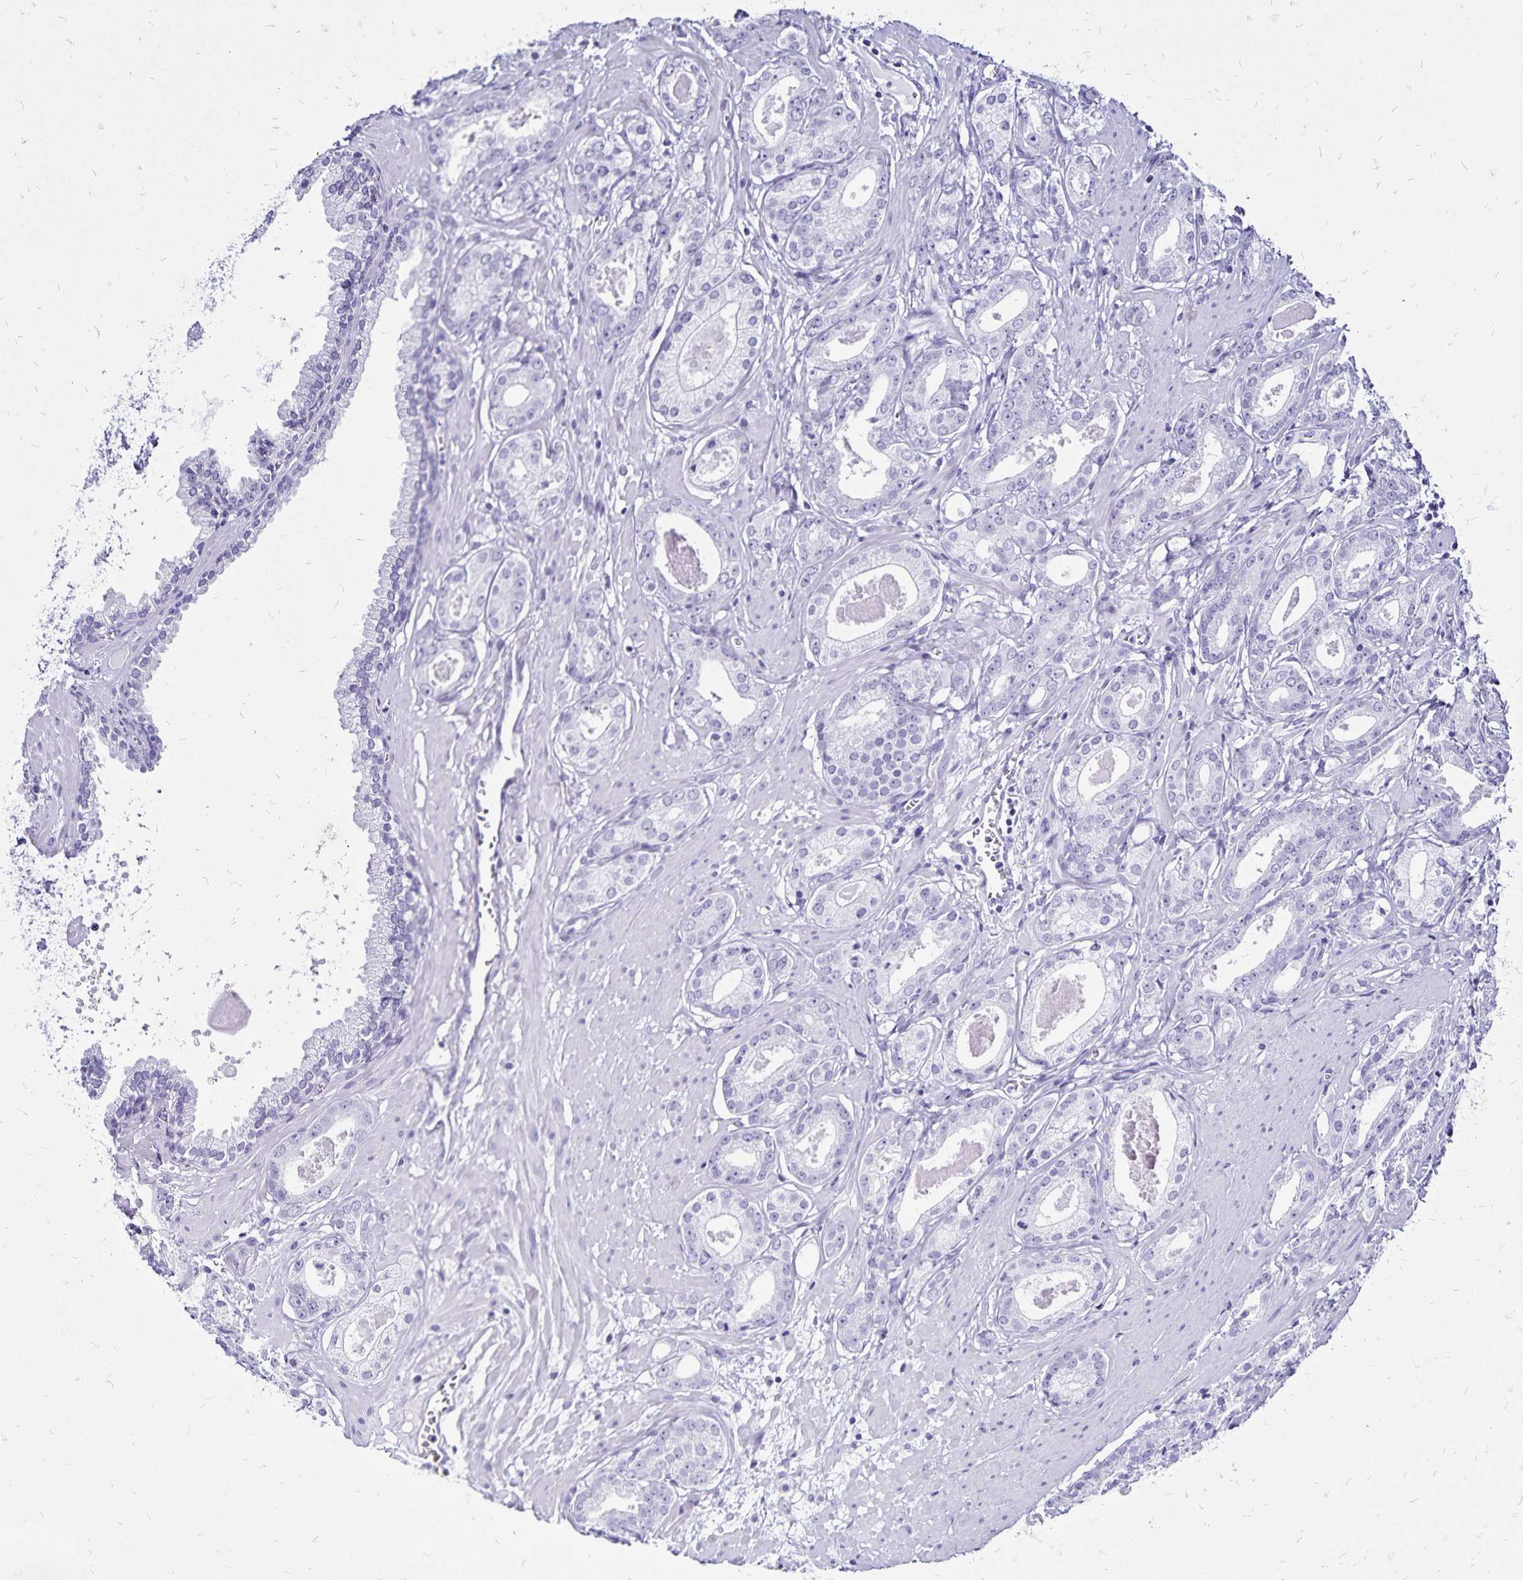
{"staining": {"intensity": "negative", "quantity": "none", "location": "none"}, "tissue": "prostate cancer", "cell_type": "Tumor cells", "image_type": "cancer", "snomed": [{"axis": "morphology", "description": "Adenocarcinoma, NOS"}, {"axis": "morphology", "description": "Adenocarcinoma, Low grade"}, {"axis": "topography", "description": "Prostate"}], "caption": "DAB immunohistochemical staining of prostate adenocarcinoma (low-grade) exhibits no significant positivity in tumor cells.", "gene": "LIN28B", "patient": {"sex": "male", "age": 64}}